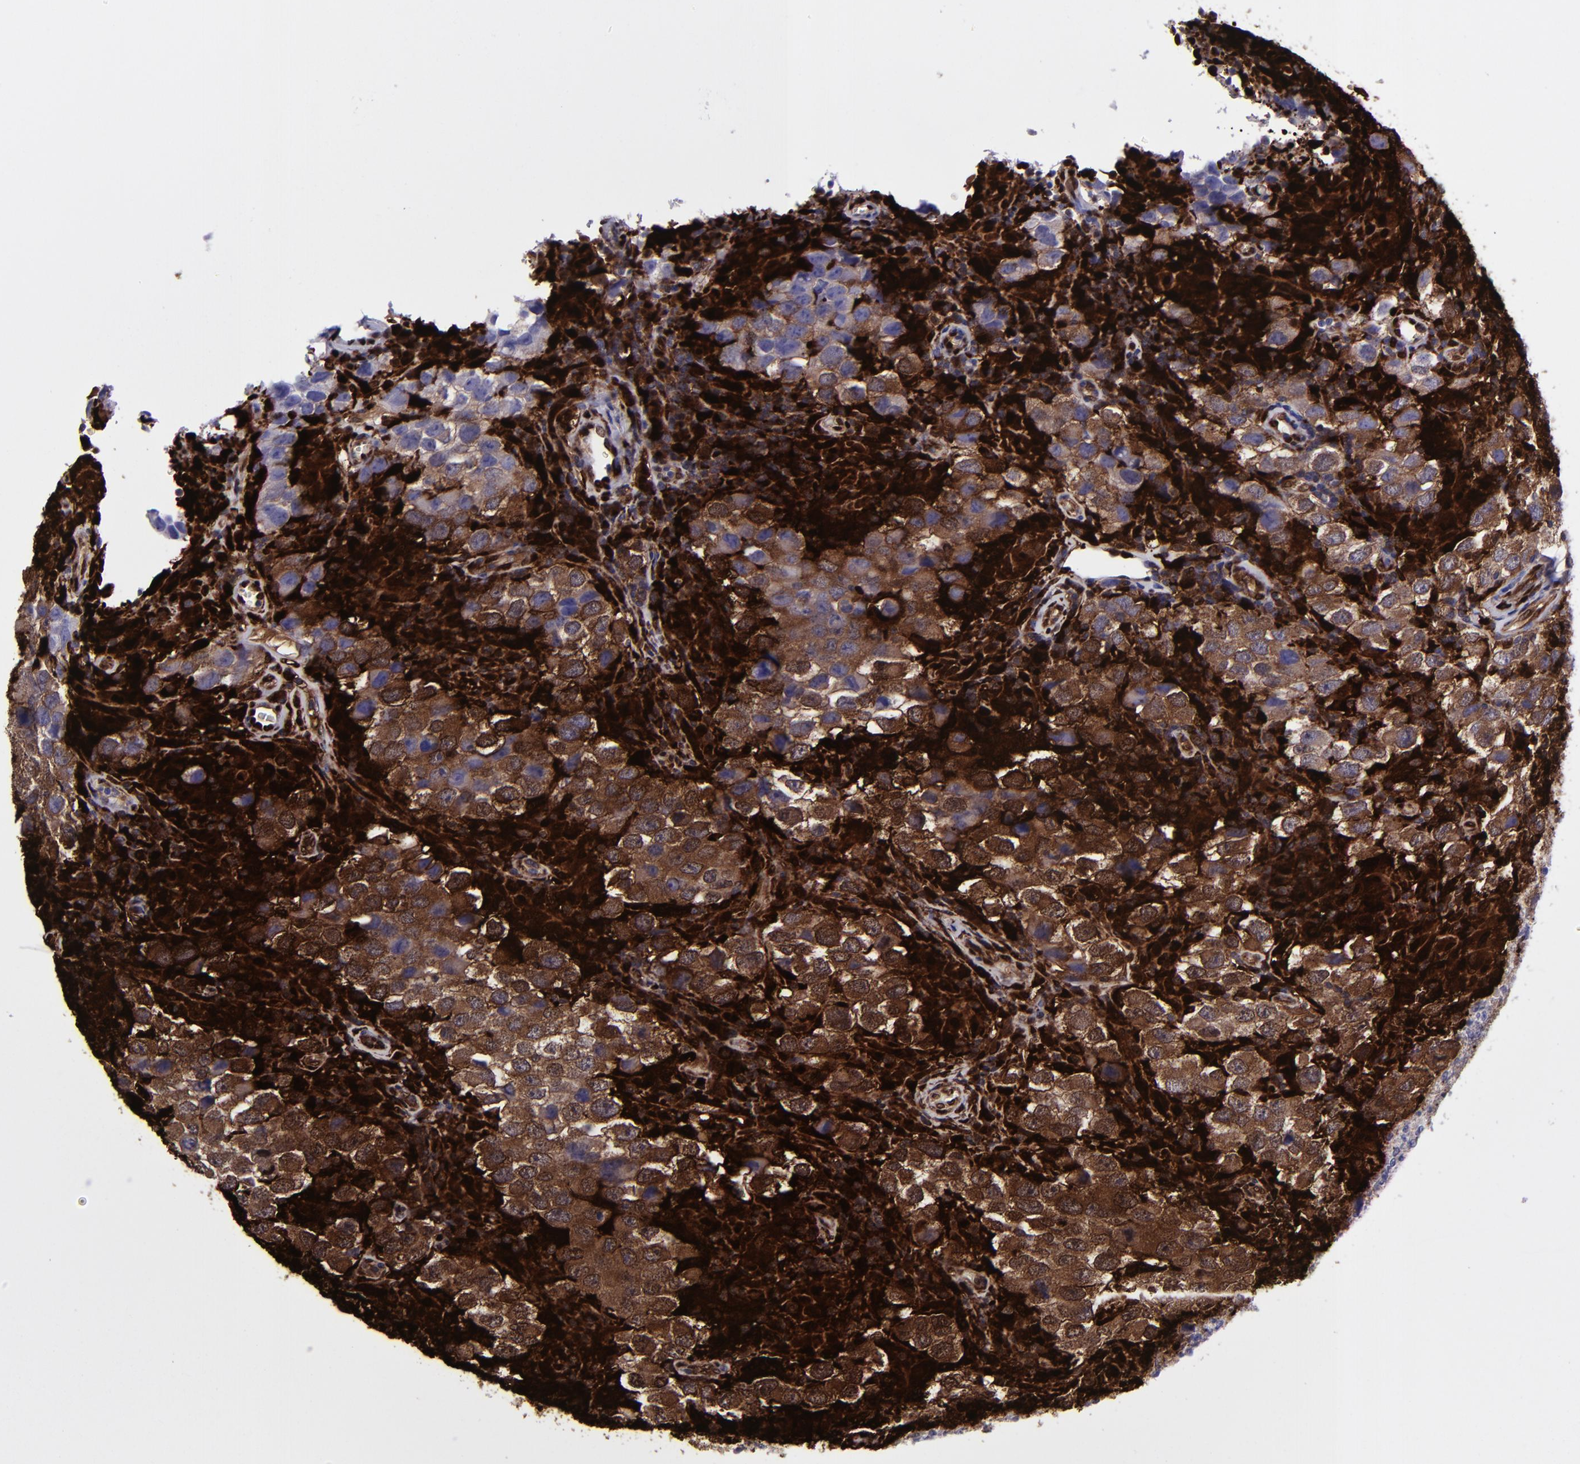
{"staining": {"intensity": "strong", "quantity": ">75%", "location": "cytoplasmic/membranous"}, "tissue": "testis cancer", "cell_type": "Tumor cells", "image_type": "cancer", "snomed": [{"axis": "morphology", "description": "Carcinoma, Embryonal, NOS"}, {"axis": "topography", "description": "Testis"}], "caption": "The image reveals staining of testis cancer (embryonal carcinoma), revealing strong cytoplasmic/membranous protein positivity (brown color) within tumor cells.", "gene": "TYMP", "patient": {"sex": "male", "age": 21}}